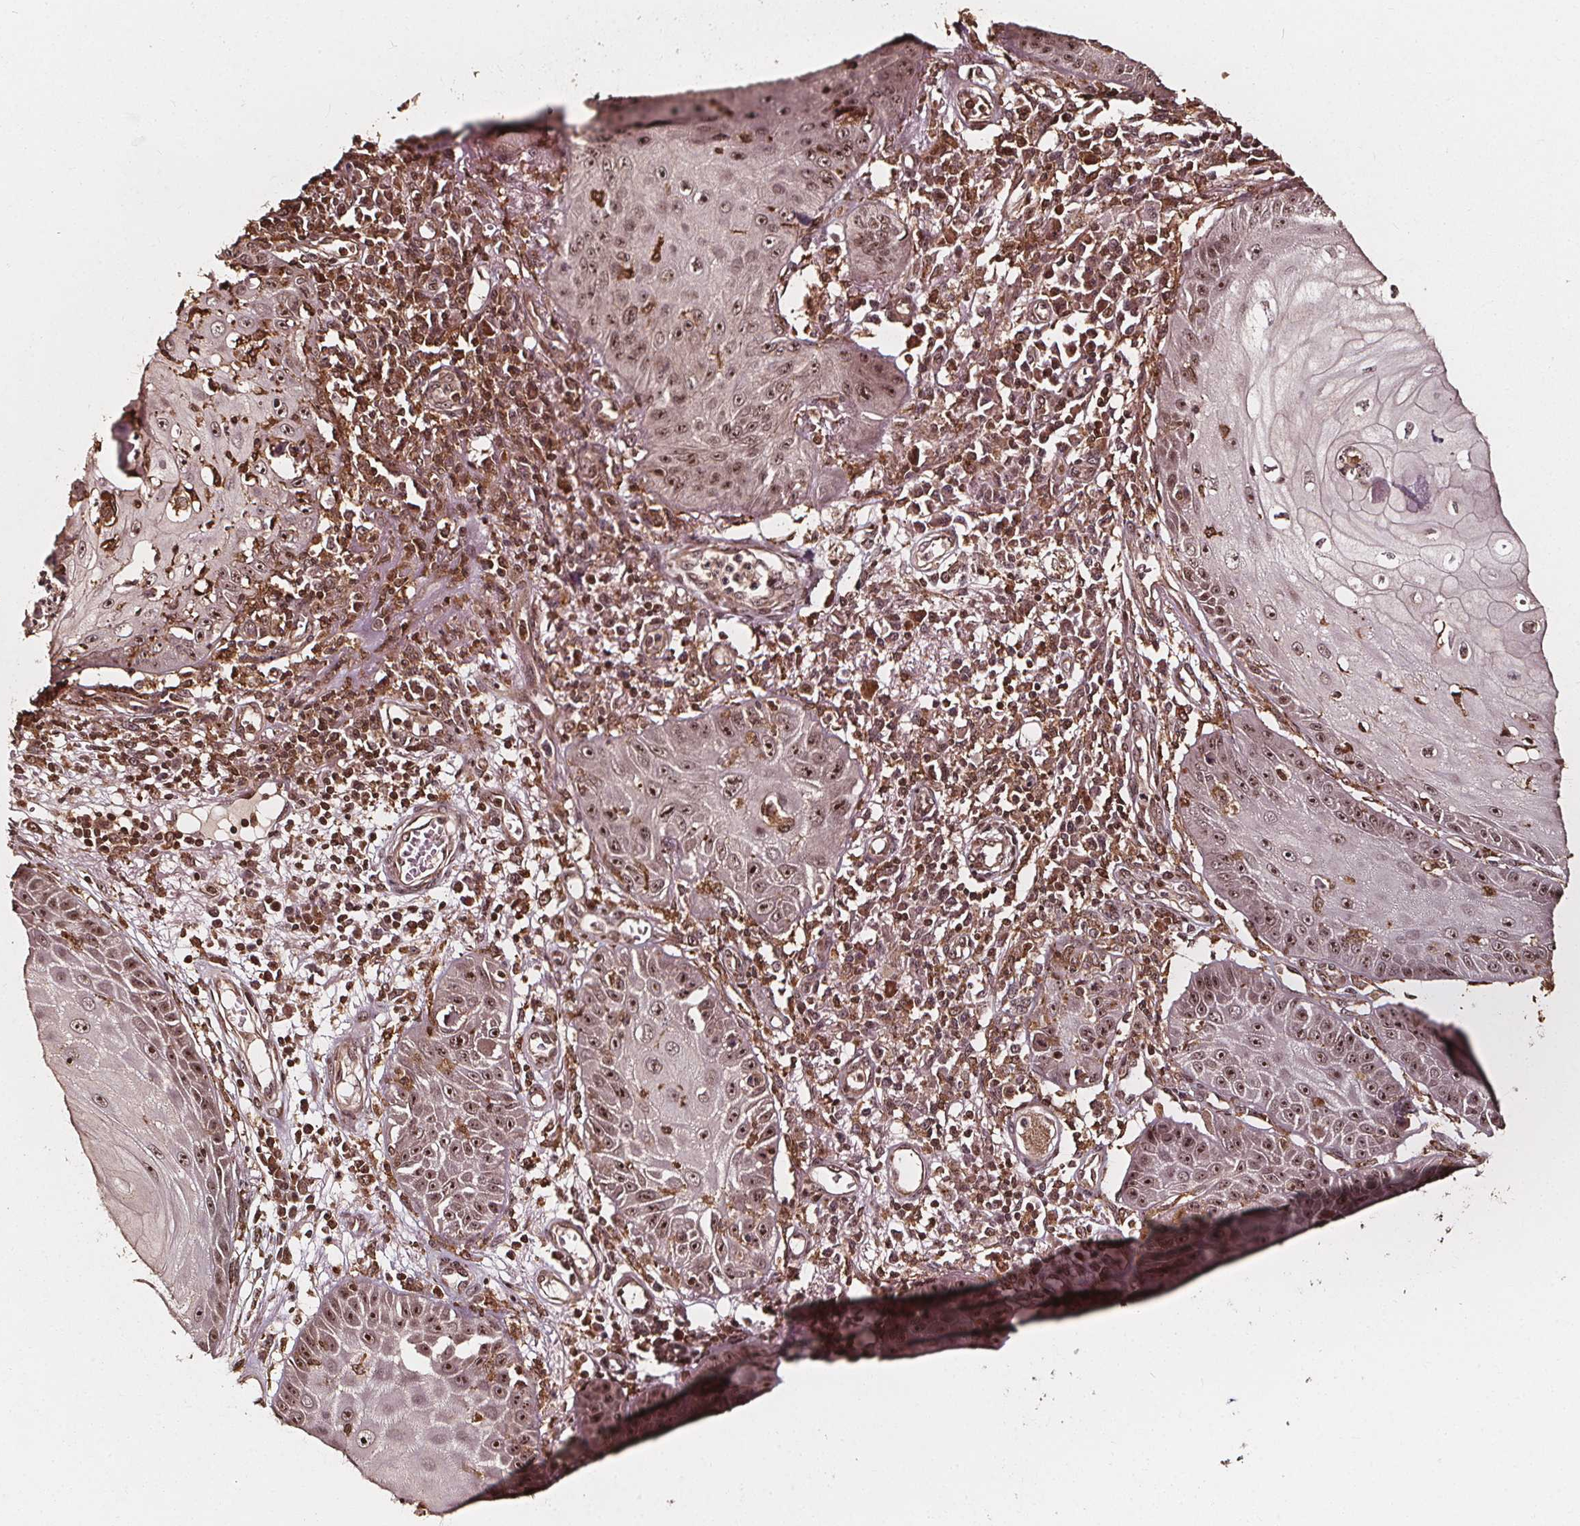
{"staining": {"intensity": "moderate", "quantity": ">75%", "location": "nuclear"}, "tissue": "skin cancer", "cell_type": "Tumor cells", "image_type": "cancer", "snomed": [{"axis": "morphology", "description": "Squamous cell carcinoma, NOS"}, {"axis": "topography", "description": "Skin"}], "caption": "The histopathology image reveals a brown stain indicating the presence of a protein in the nuclear of tumor cells in squamous cell carcinoma (skin).", "gene": "EXOSC9", "patient": {"sex": "male", "age": 70}}